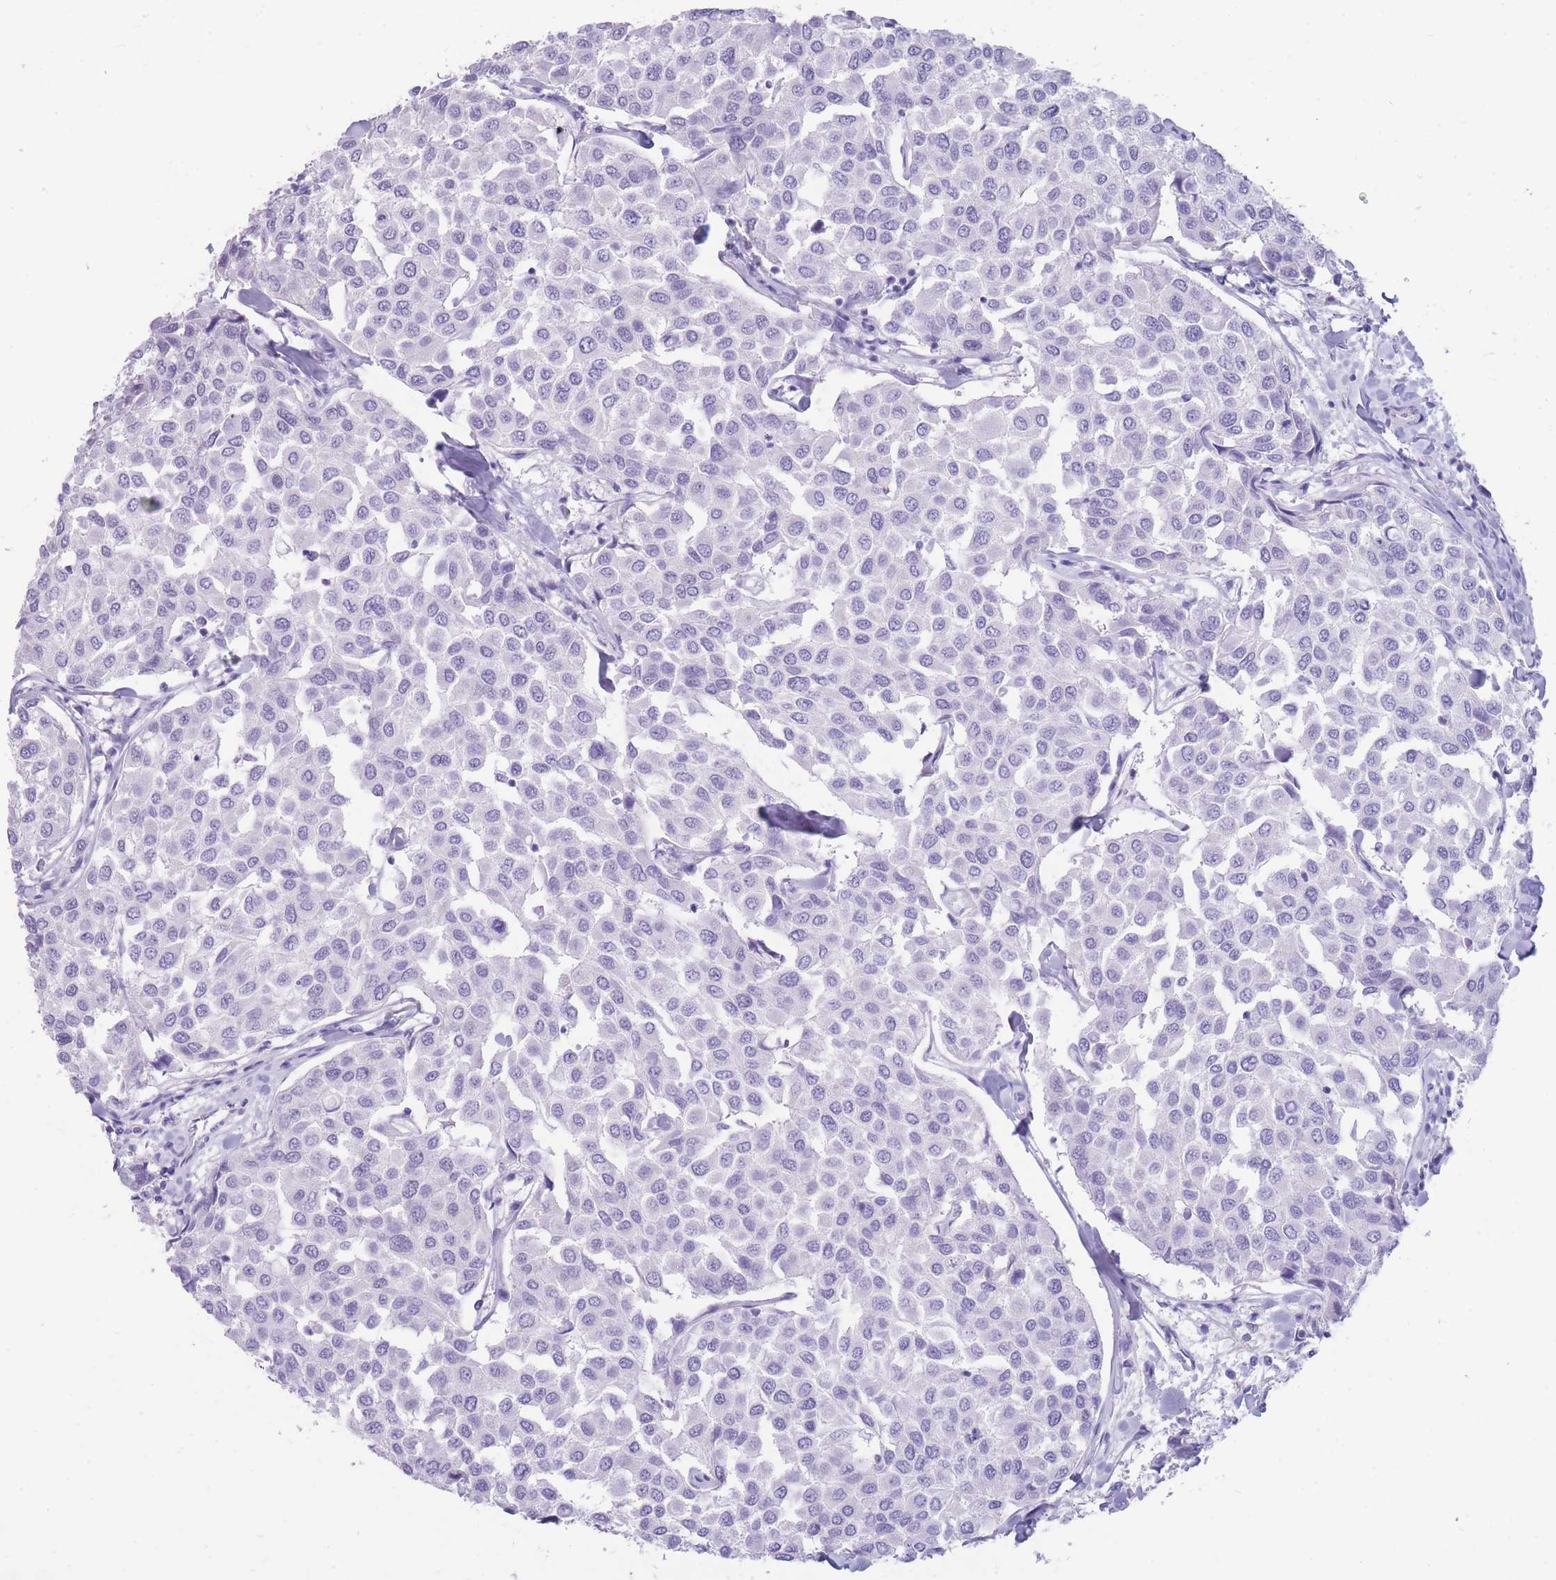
{"staining": {"intensity": "negative", "quantity": "none", "location": "none"}, "tissue": "breast cancer", "cell_type": "Tumor cells", "image_type": "cancer", "snomed": [{"axis": "morphology", "description": "Duct carcinoma"}, {"axis": "topography", "description": "Breast"}], "caption": "A micrograph of human breast cancer is negative for staining in tumor cells.", "gene": "MTSS2", "patient": {"sex": "female", "age": 55}}